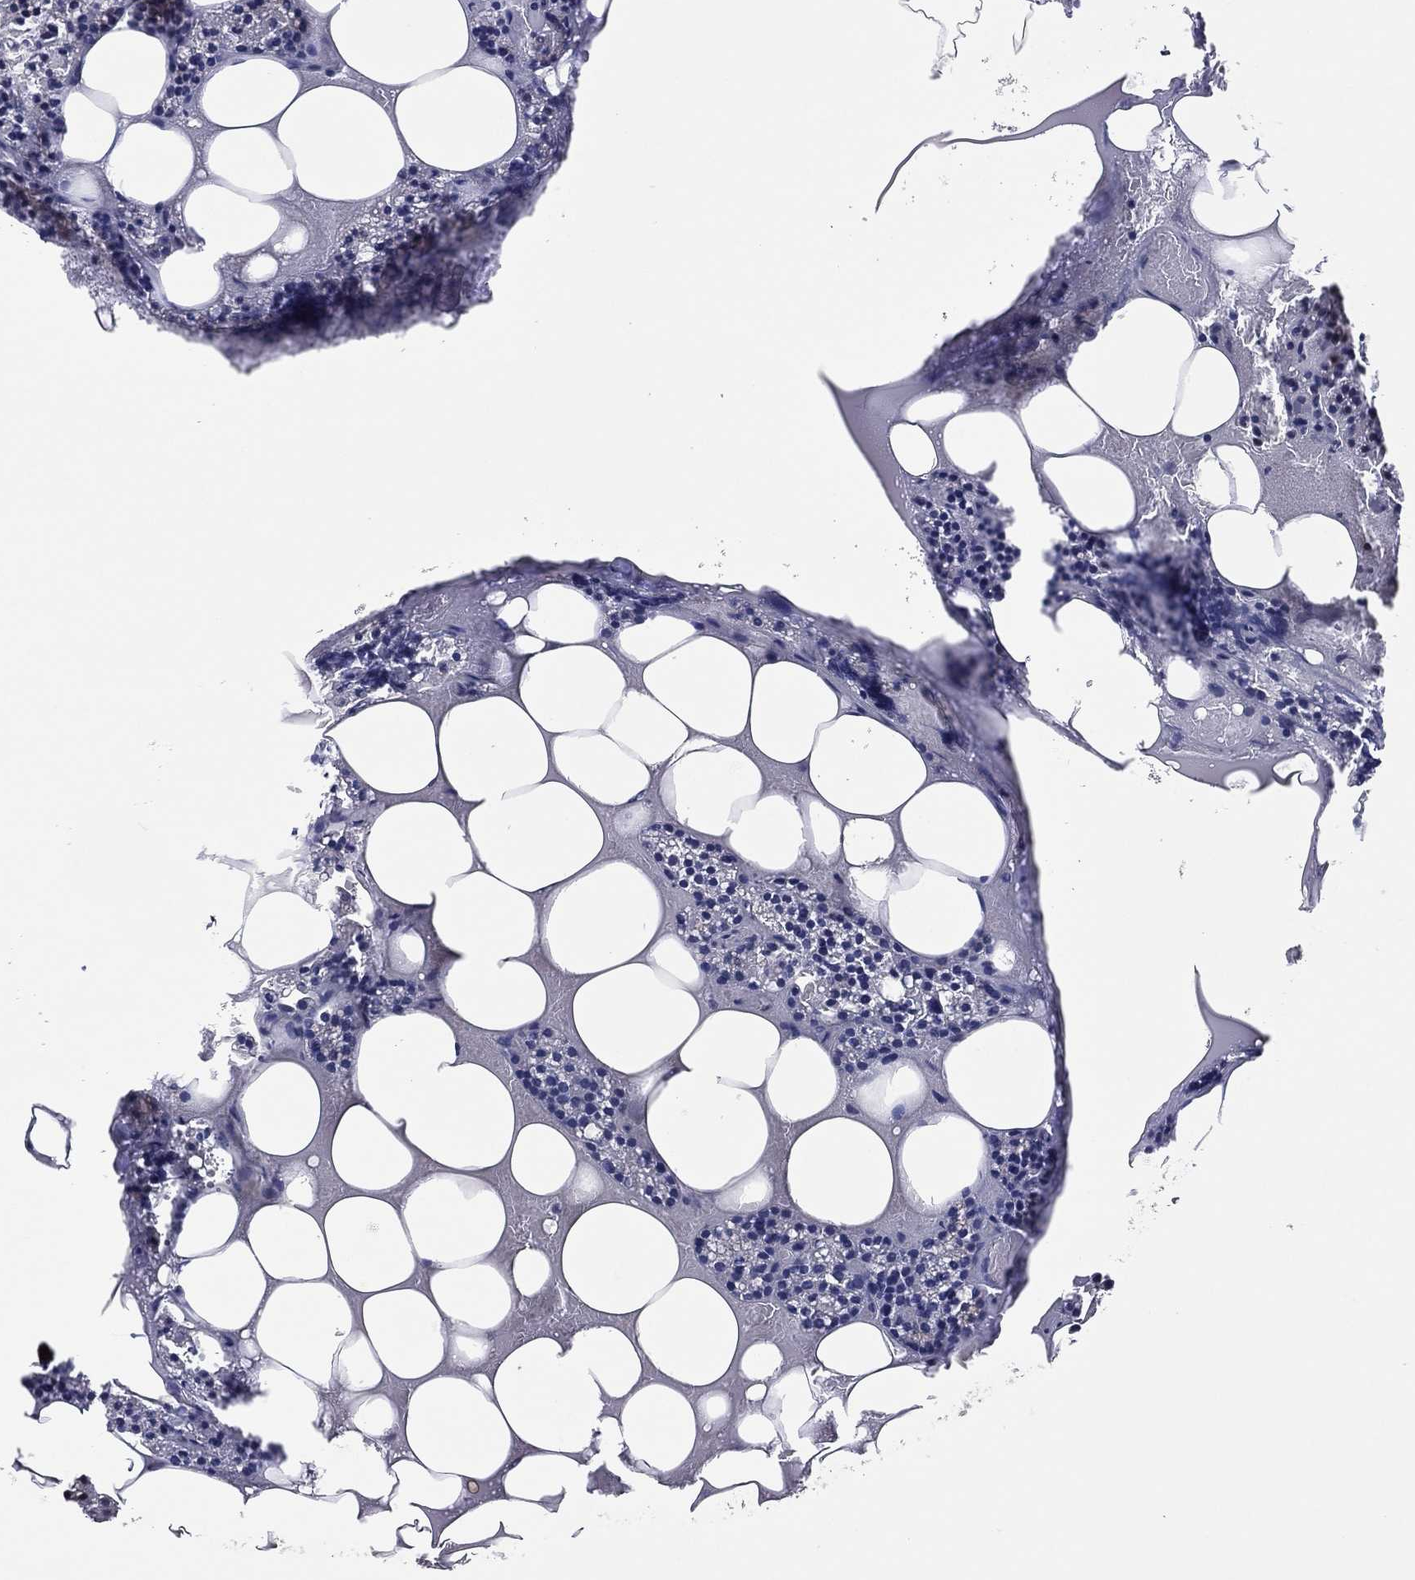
{"staining": {"intensity": "negative", "quantity": "none", "location": "none"}, "tissue": "parathyroid gland", "cell_type": "Glandular cells", "image_type": "normal", "snomed": [{"axis": "morphology", "description": "Normal tissue, NOS"}, {"axis": "topography", "description": "Parathyroid gland"}], "caption": "Glandular cells show no significant expression in normal parathyroid gland.", "gene": "SNCG", "patient": {"sex": "female", "age": 83}}